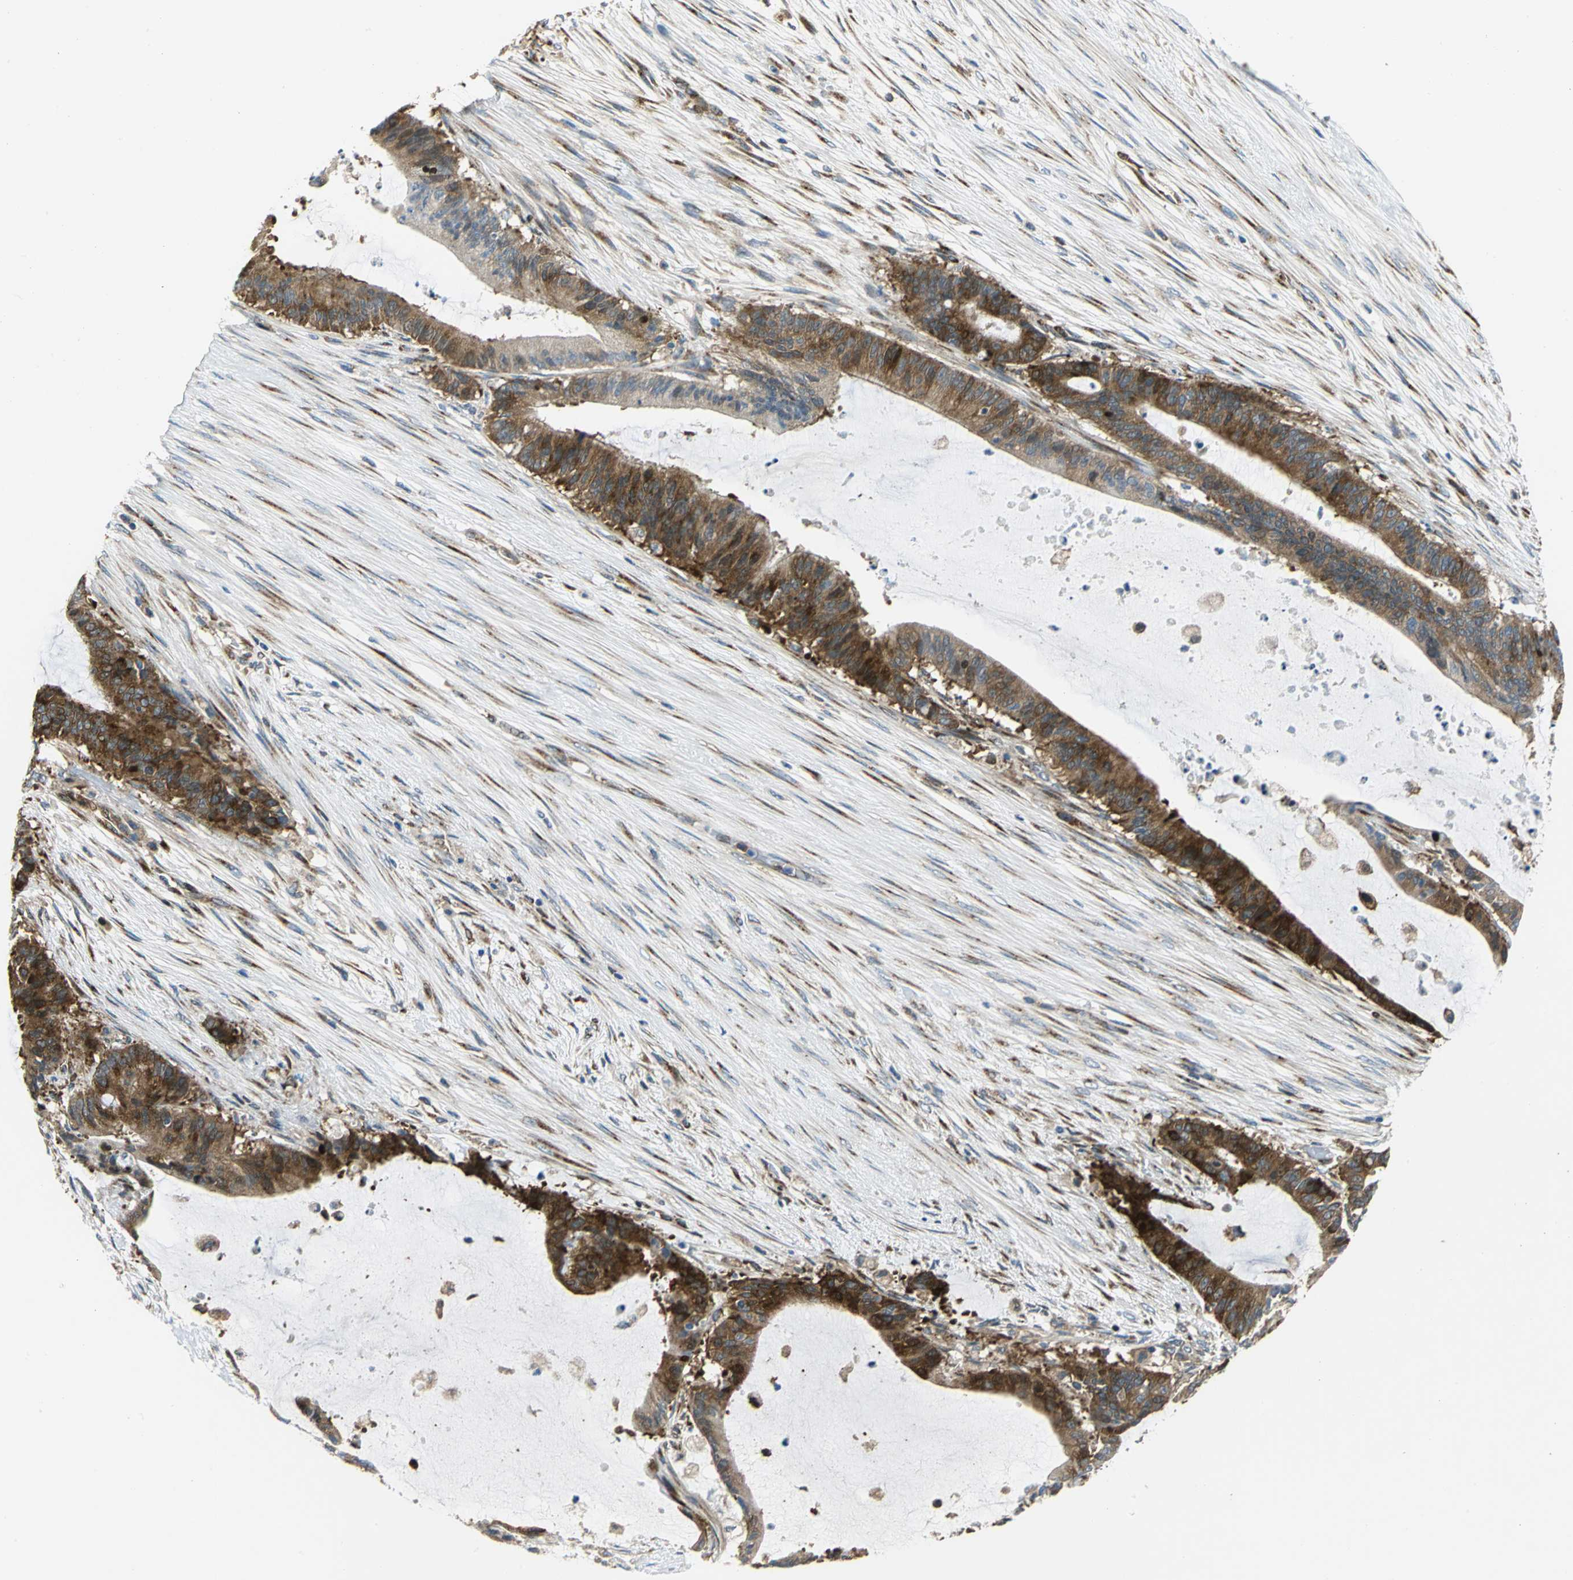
{"staining": {"intensity": "strong", "quantity": ">75%", "location": "cytoplasmic/membranous"}, "tissue": "liver cancer", "cell_type": "Tumor cells", "image_type": "cancer", "snomed": [{"axis": "morphology", "description": "Cholangiocarcinoma"}, {"axis": "topography", "description": "Liver"}], "caption": "Cholangiocarcinoma (liver) stained for a protein (brown) reveals strong cytoplasmic/membranous positive expression in about >75% of tumor cells.", "gene": "YBX1", "patient": {"sex": "female", "age": 73}}